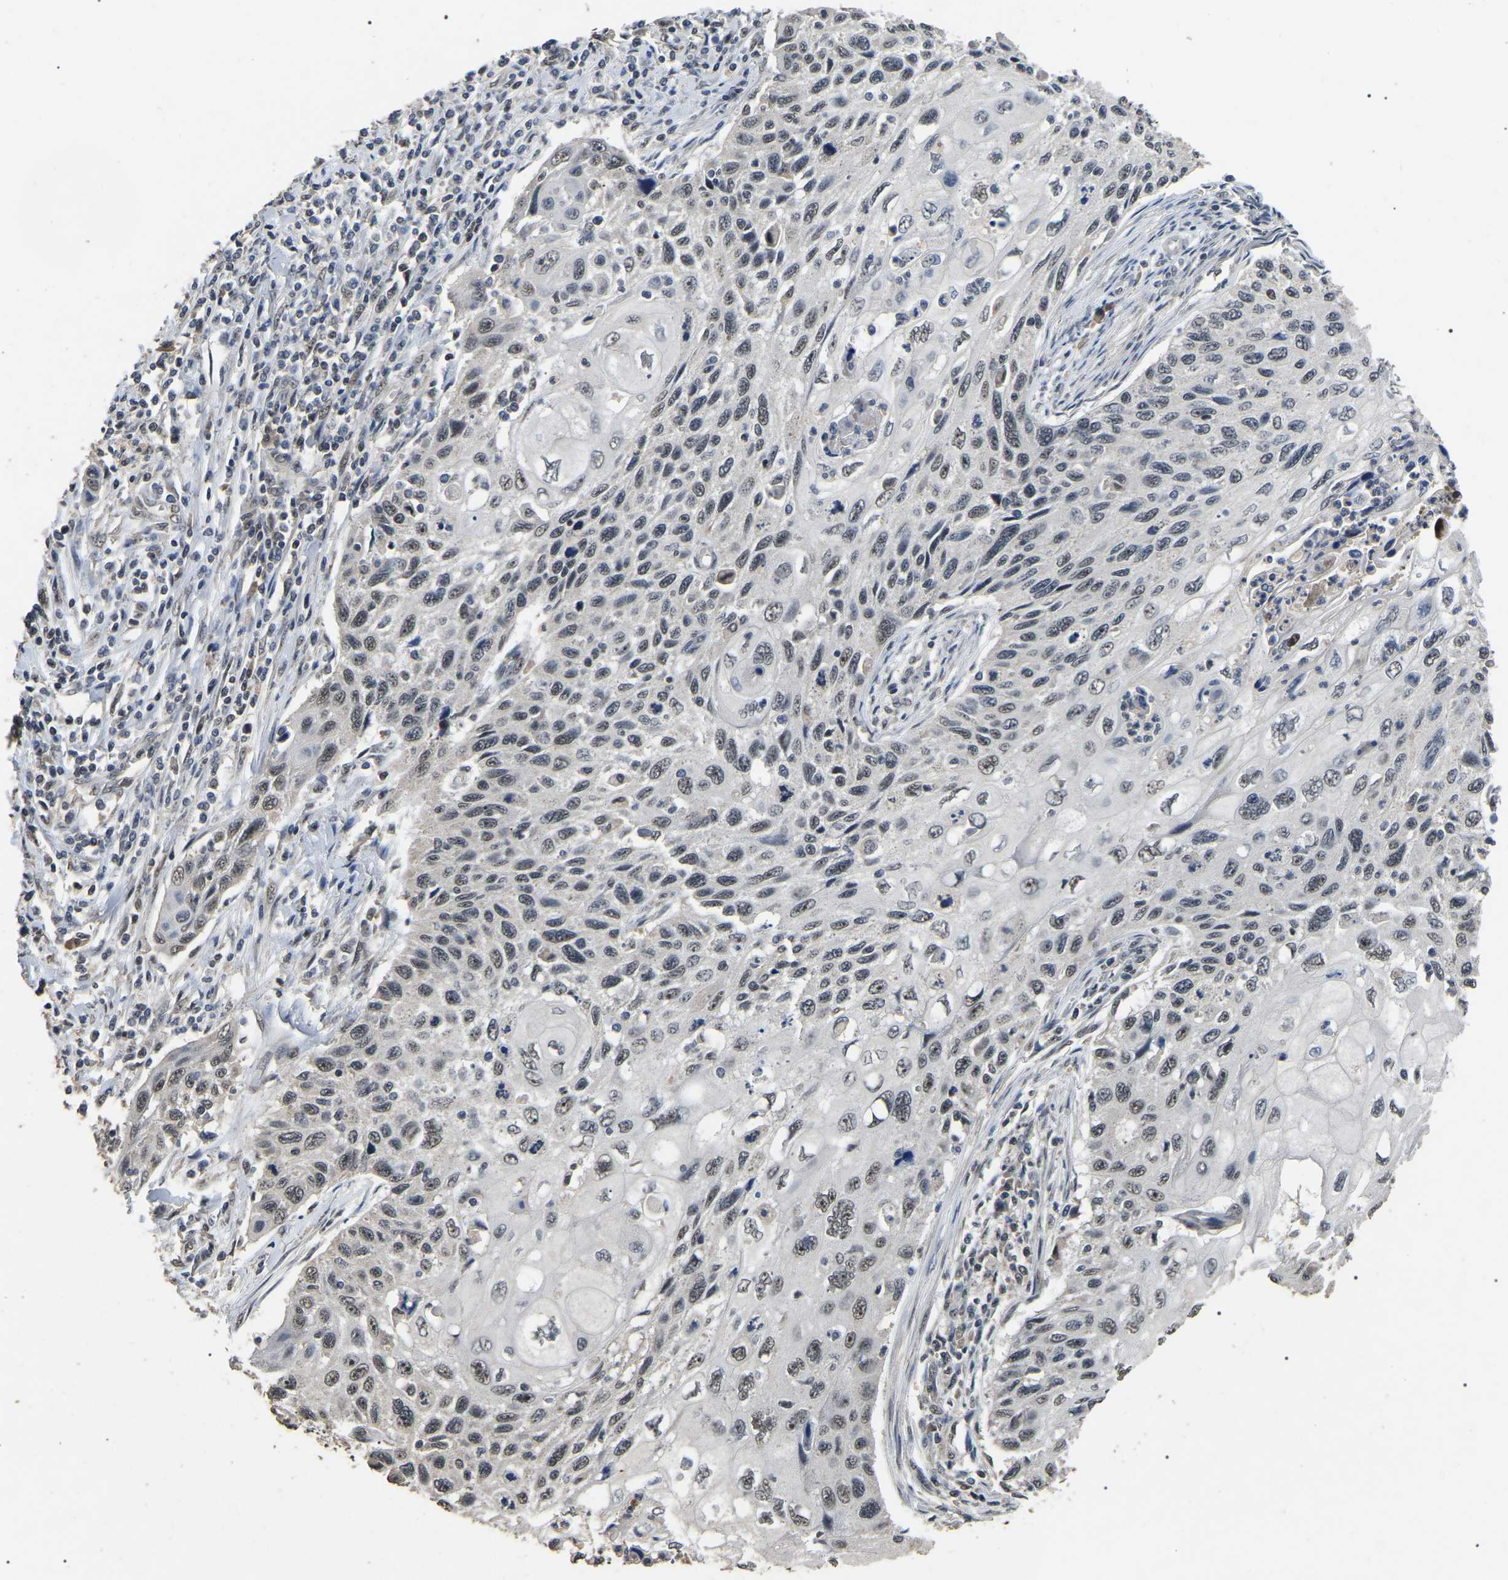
{"staining": {"intensity": "weak", "quantity": ">75%", "location": "nuclear"}, "tissue": "cervical cancer", "cell_type": "Tumor cells", "image_type": "cancer", "snomed": [{"axis": "morphology", "description": "Squamous cell carcinoma, NOS"}, {"axis": "topography", "description": "Cervix"}], "caption": "Squamous cell carcinoma (cervical) stained with a brown dye shows weak nuclear positive staining in approximately >75% of tumor cells.", "gene": "PPM1E", "patient": {"sex": "female", "age": 70}}